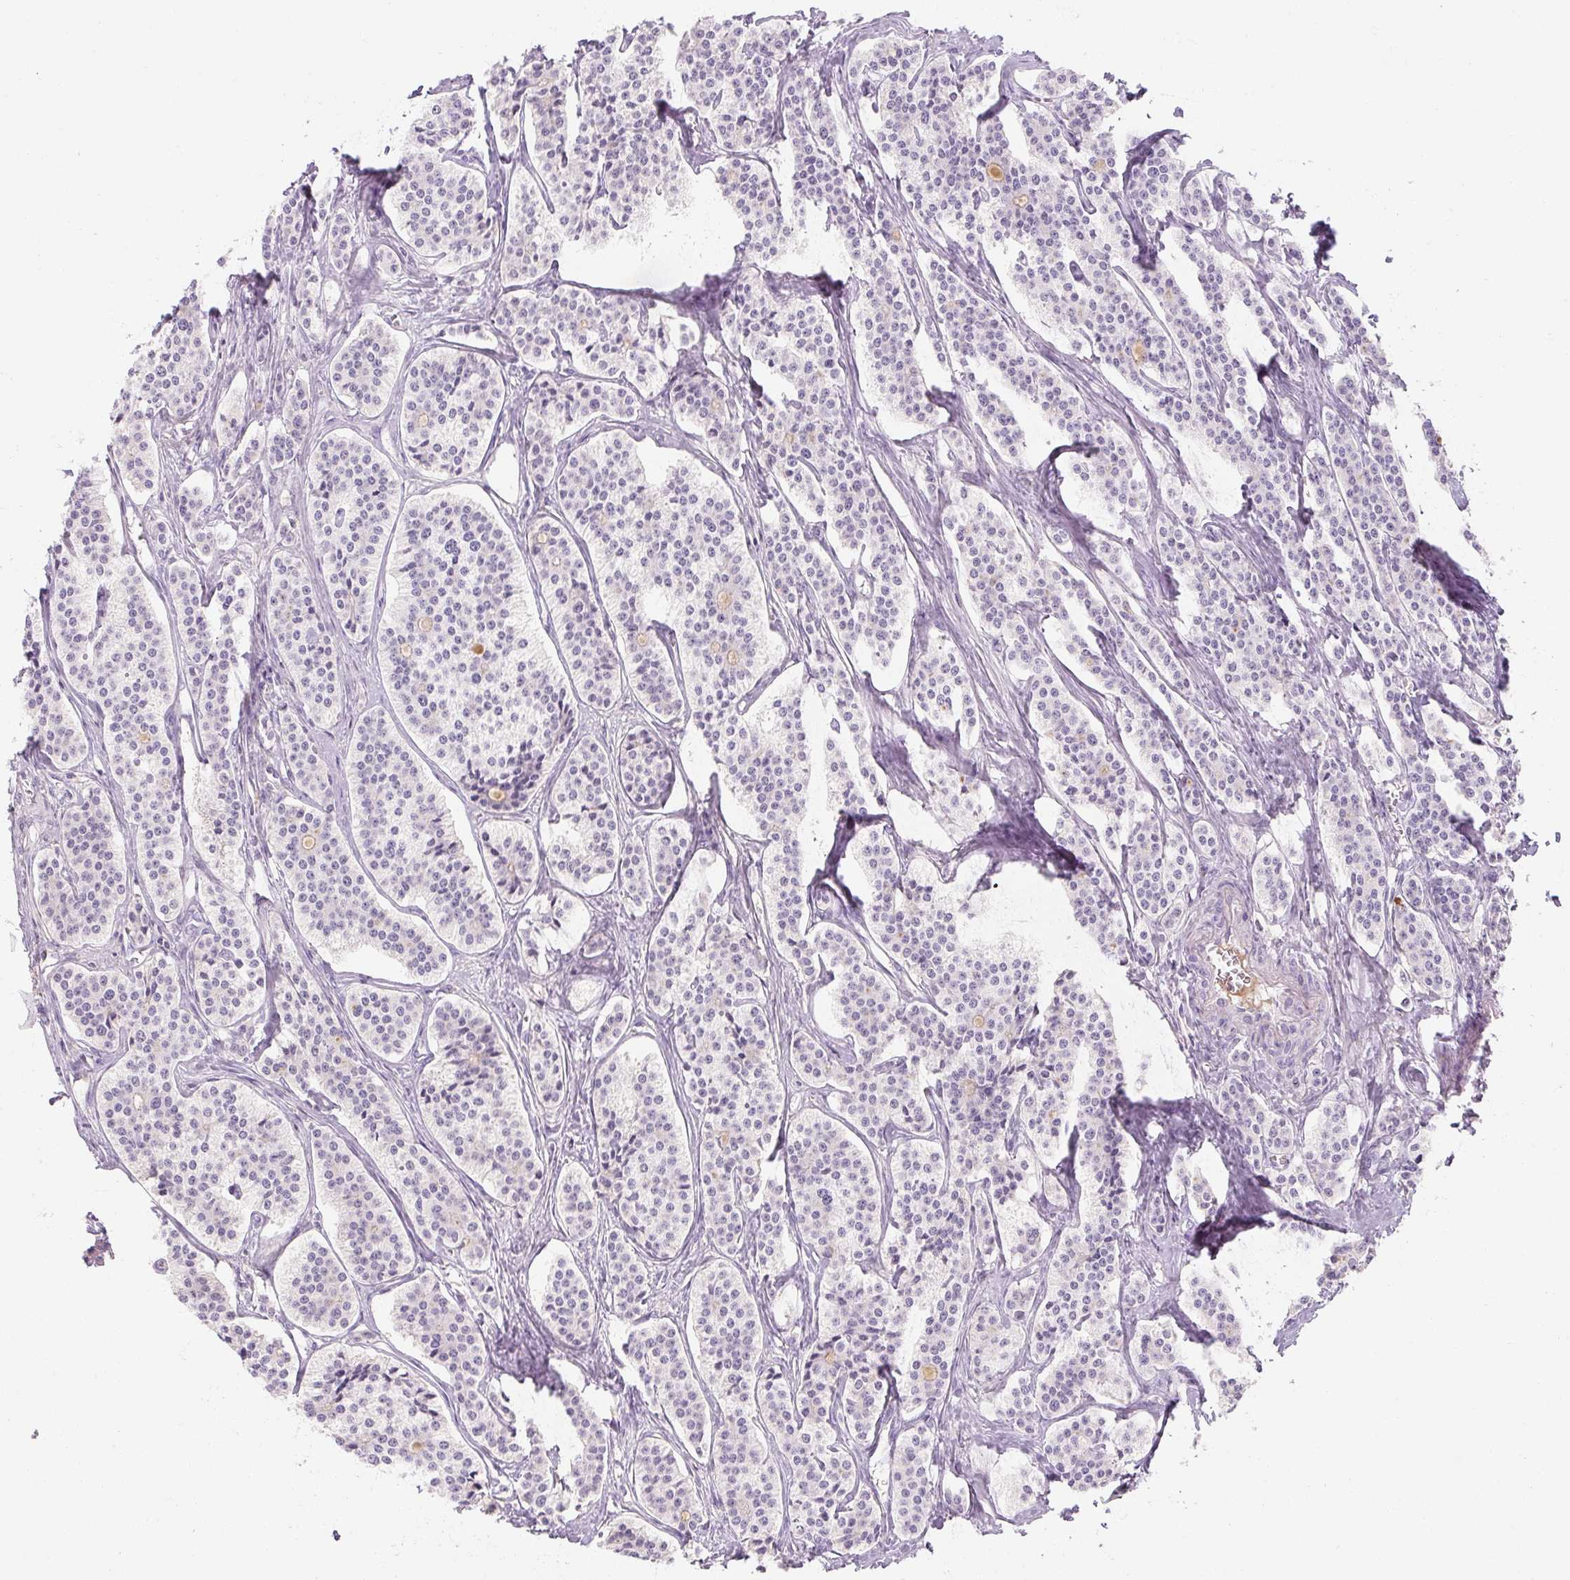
{"staining": {"intensity": "negative", "quantity": "none", "location": "none"}, "tissue": "carcinoid", "cell_type": "Tumor cells", "image_type": "cancer", "snomed": [{"axis": "morphology", "description": "Carcinoid, malignant, NOS"}, {"axis": "topography", "description": "Small intestine"}], "caption": "IHC of carcinoid (malignant) reveals no positivity in tumor cells.", "gene": "NFE2L3", "patient": {"sex": "male", "age": 63}}